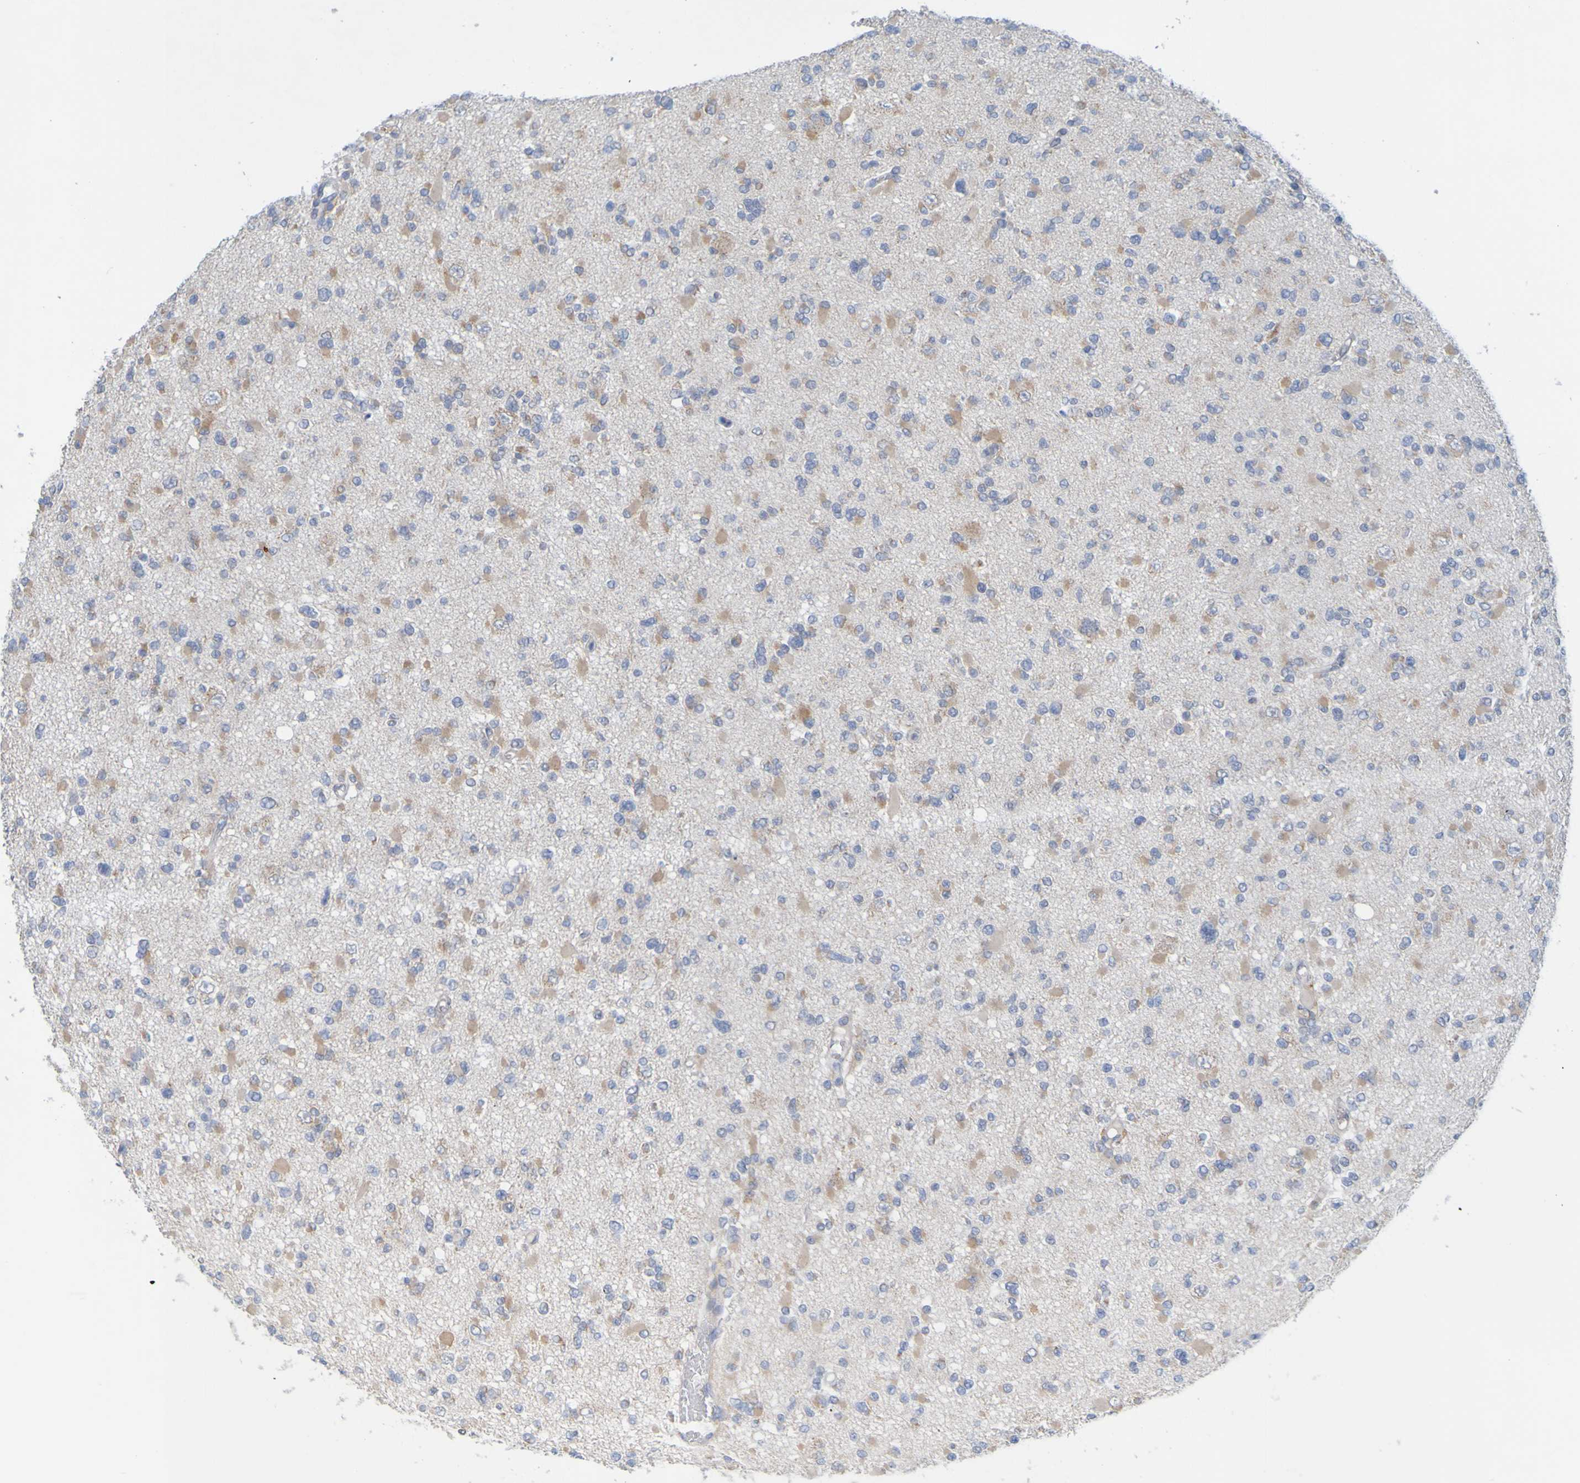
{"staining": {"intensity": "weak", "quantity": ">75%", "location": "cytoplasmic/membranous"}, "tissue": "glioma", "cell_type": "Tumor cells", "image_type": "cancer", "snomed": [{"axis": "morphology", "description": "Glioma, malignant, Low grade"}, {"axis": "topography", "description": "Brain"}], "caption": "Malignant glioma (low-grade) stained for a protein shows weak cytoplasmic/membranous positivity in tumor cells. (DAB IHC with brightfield microscopy, high magnification).", "gene": "LILRB5", "patient": {"sex": "female", "age": 22}}